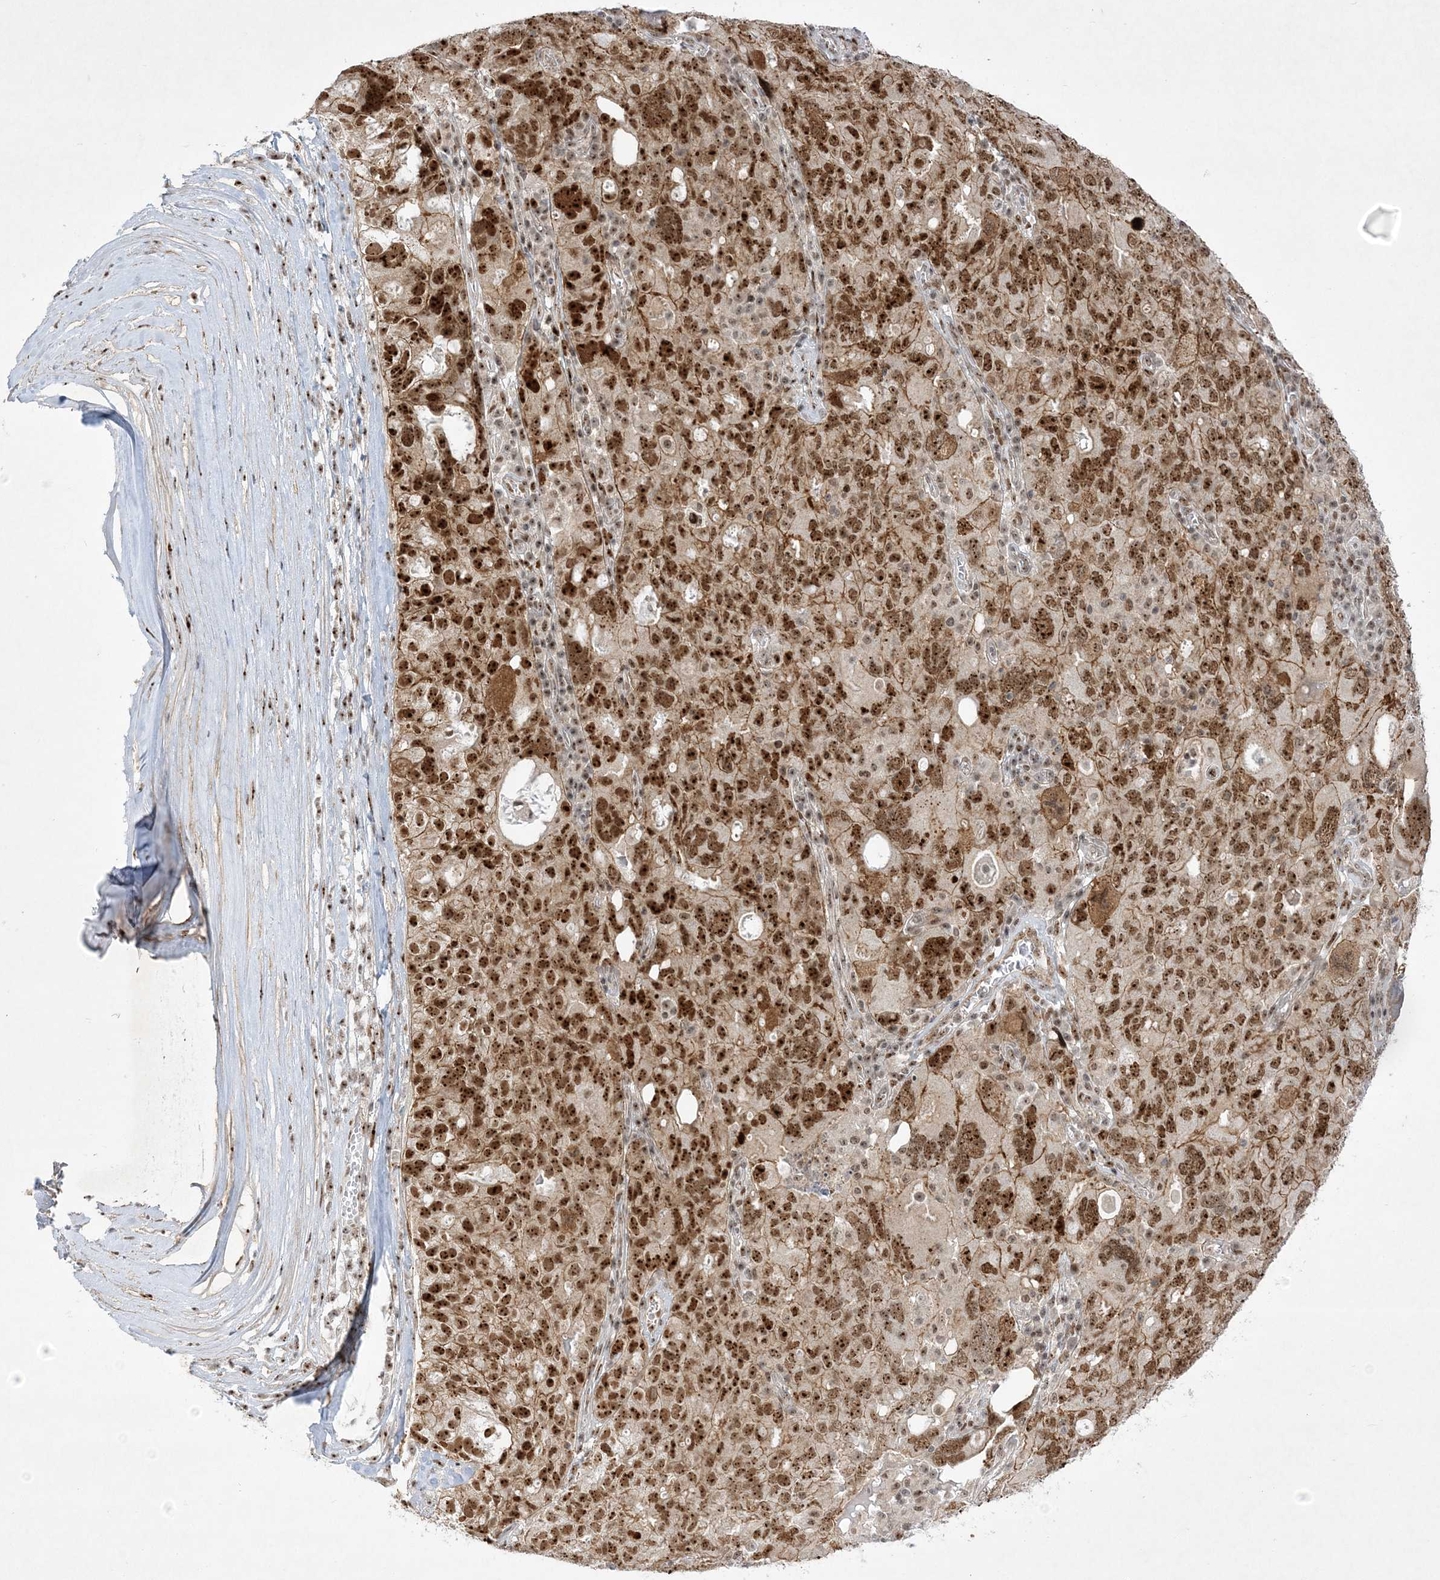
{"staining": {"intensity": "strong", "quantity": ">75%", "location": "nuclear"}, "tissue": "ovarian cancer", "cell_type": "Tumor cells", "image_type": "cancer", "snomed": [{"axis": "morphology", "description": "Carcinoma, endometroid"}, {"axis": "topography", "description": "Ovary"}], "caption": "About >75% of tumor cells in human ovarian cancer show strong nuclear protein staining as visualized by brown immunohistochemical staining.", "gene": "NPM3", "patient": {"sex": "female", "age": 62}}